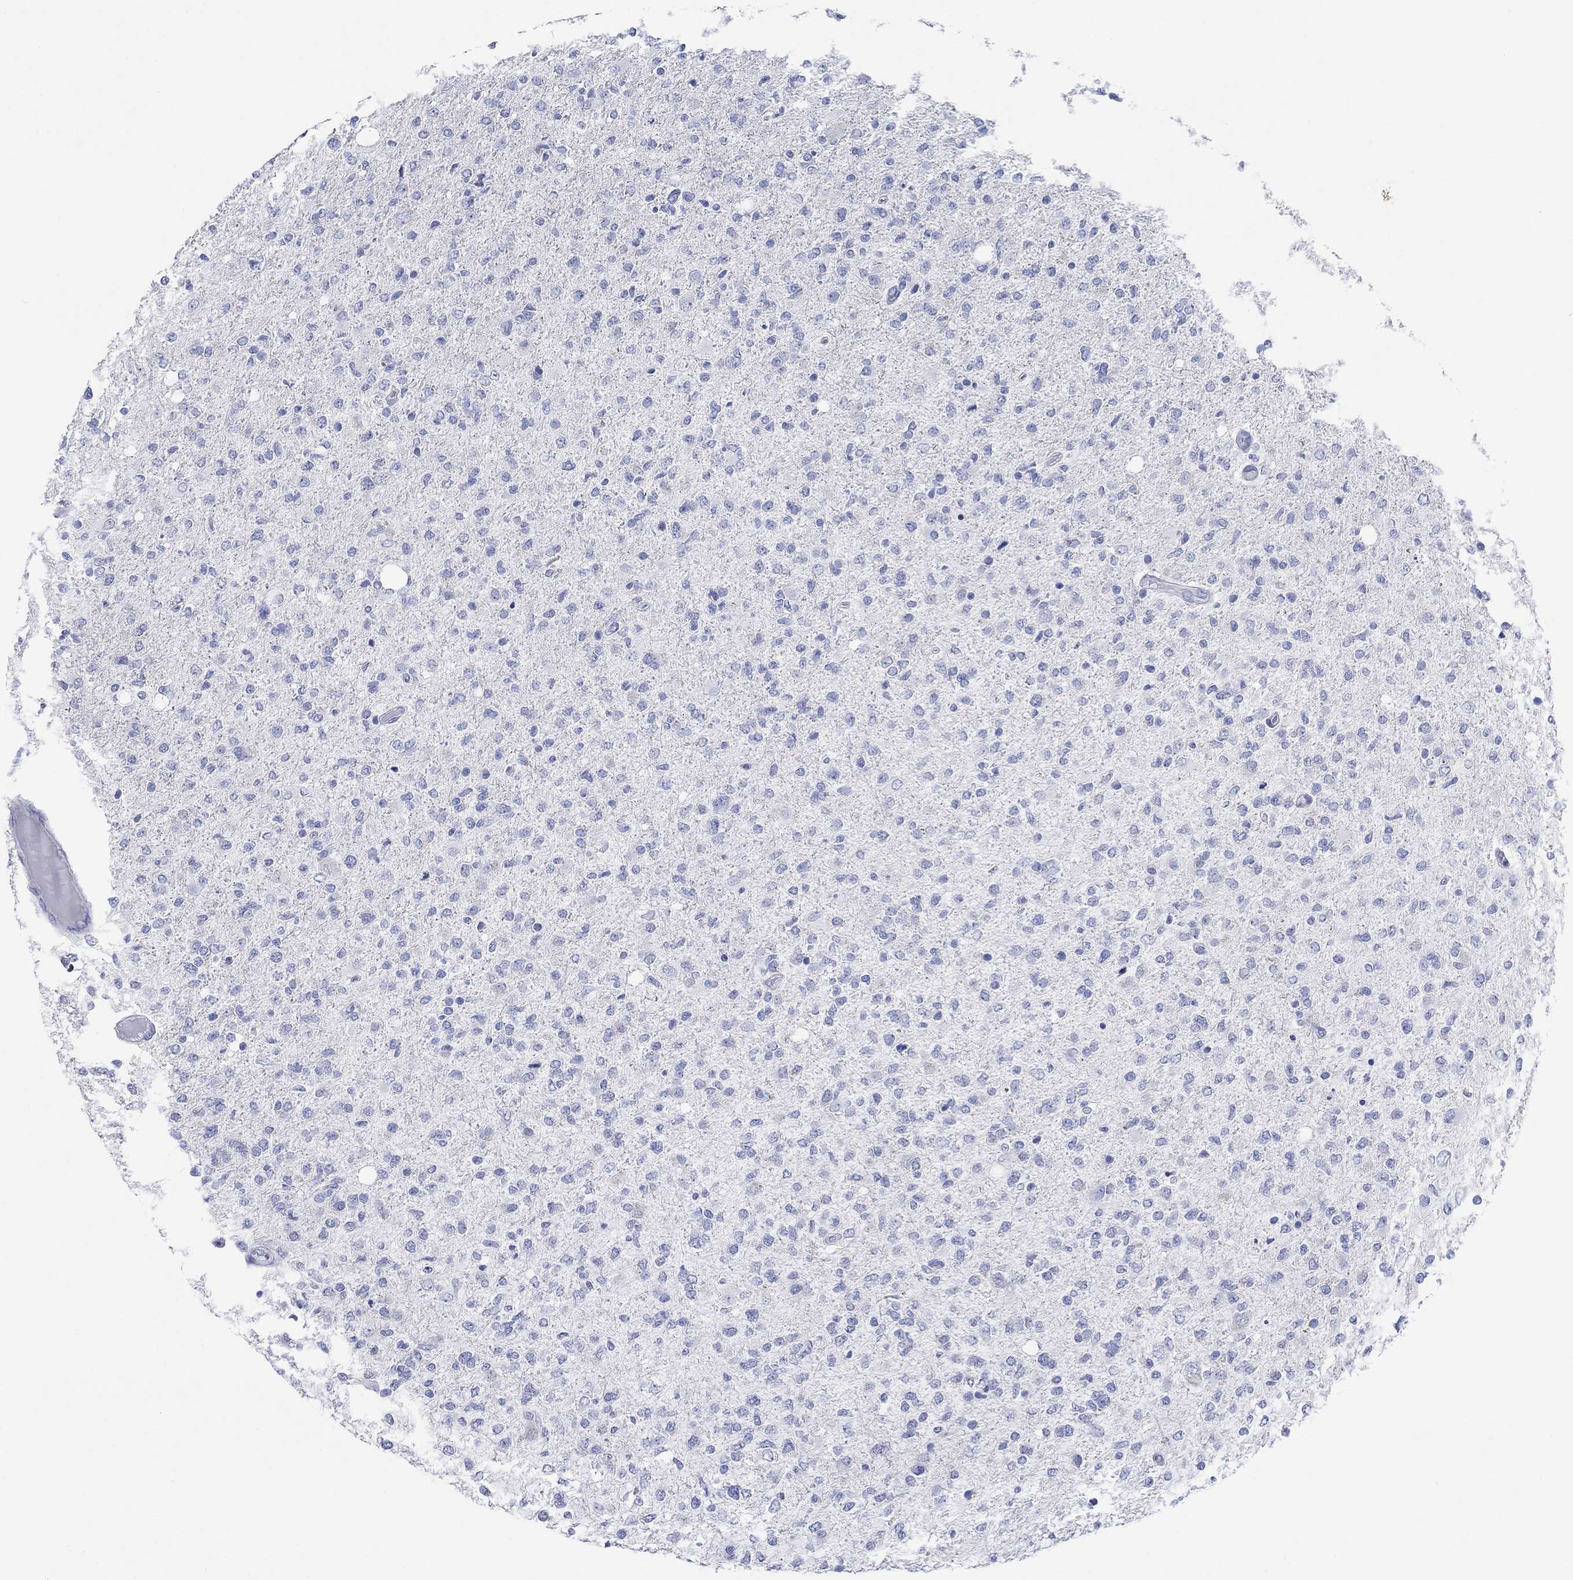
{"staining": {"intensity": "negative", "quantity": "none", "location": "none"}, "tissue": "glioma", "cell_type": "Tumor cells", "image_type": "cancer", "snomed": [{"axis": "morphology", "description": "Glioma, malignant, High grade"}, {"axis": "topography", "description": "Cerebral cortex"}], "caption": "Histopathology image shows no significant protein staining in tumor cells of glioma.", "gene": "HCRT", "patient": {"sex": "male", "age": 70}}